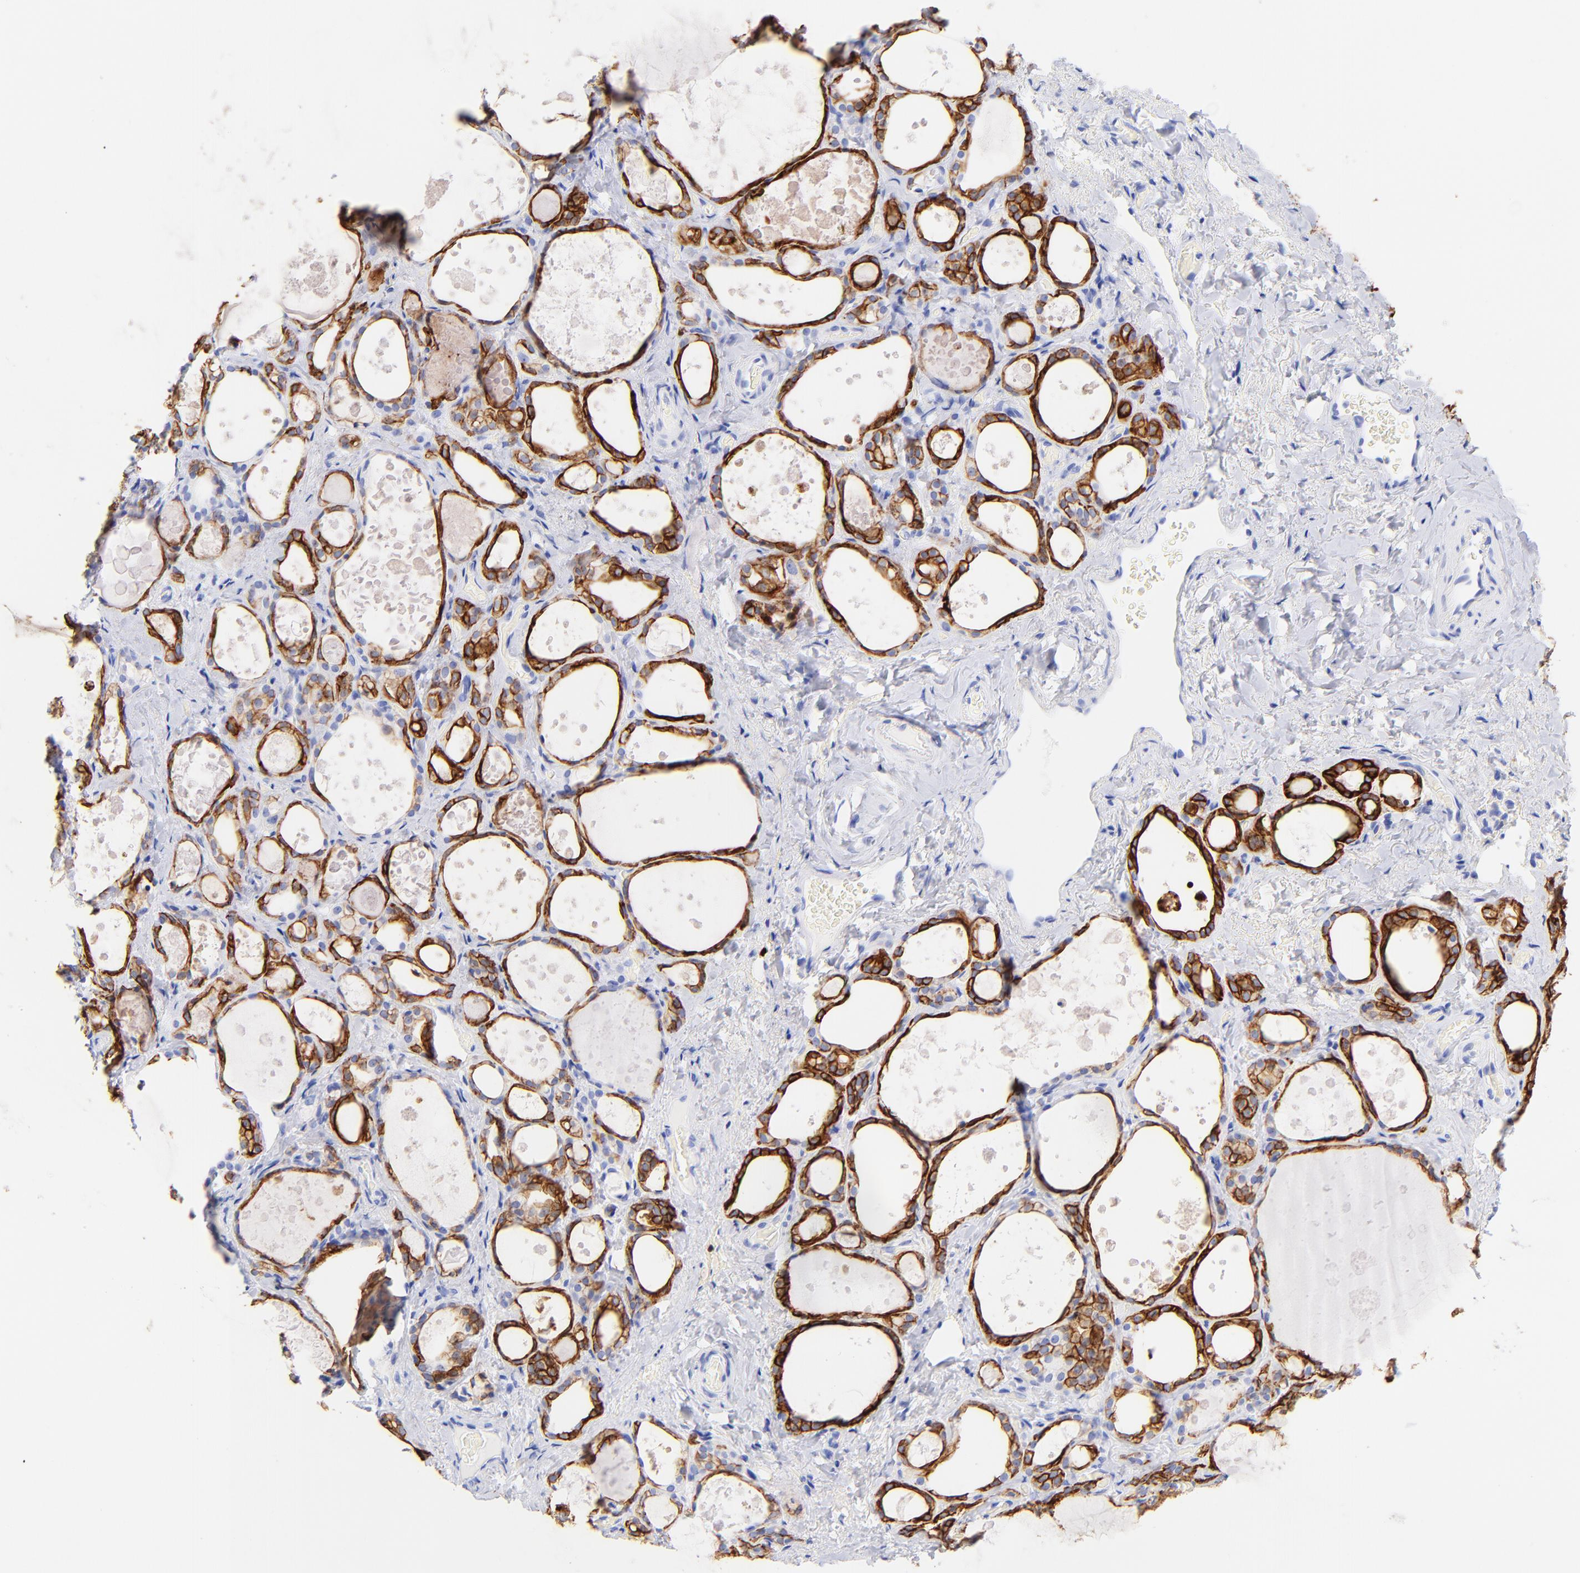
{"staining": {"intensity": "strong", "quantity": ">75%", "location": "cytoplasmic/membranous"}, "tissue": "thyroid gland", "cell_type": "Glandular cells", "image_type": "normal", "snomed": [{"axis": "morphology", "description": "Normal tissue, NOS"}, {"axis": "topography", "description": "Thyroid gland"}], "caption": "Immunohistochemical staining of normal human thyroid gland demonstrates >75% levels of strong cytoplasmic/membranous protein positivity in about >75% of glandular cells. The staining was performed using DAB to visualize the protein expression in brown, while the nuclei were stained in blue with hematoxylin (Magnification: 20x).", "gene": "KRT19", "patient": {"sex": "female", "age": 75}}